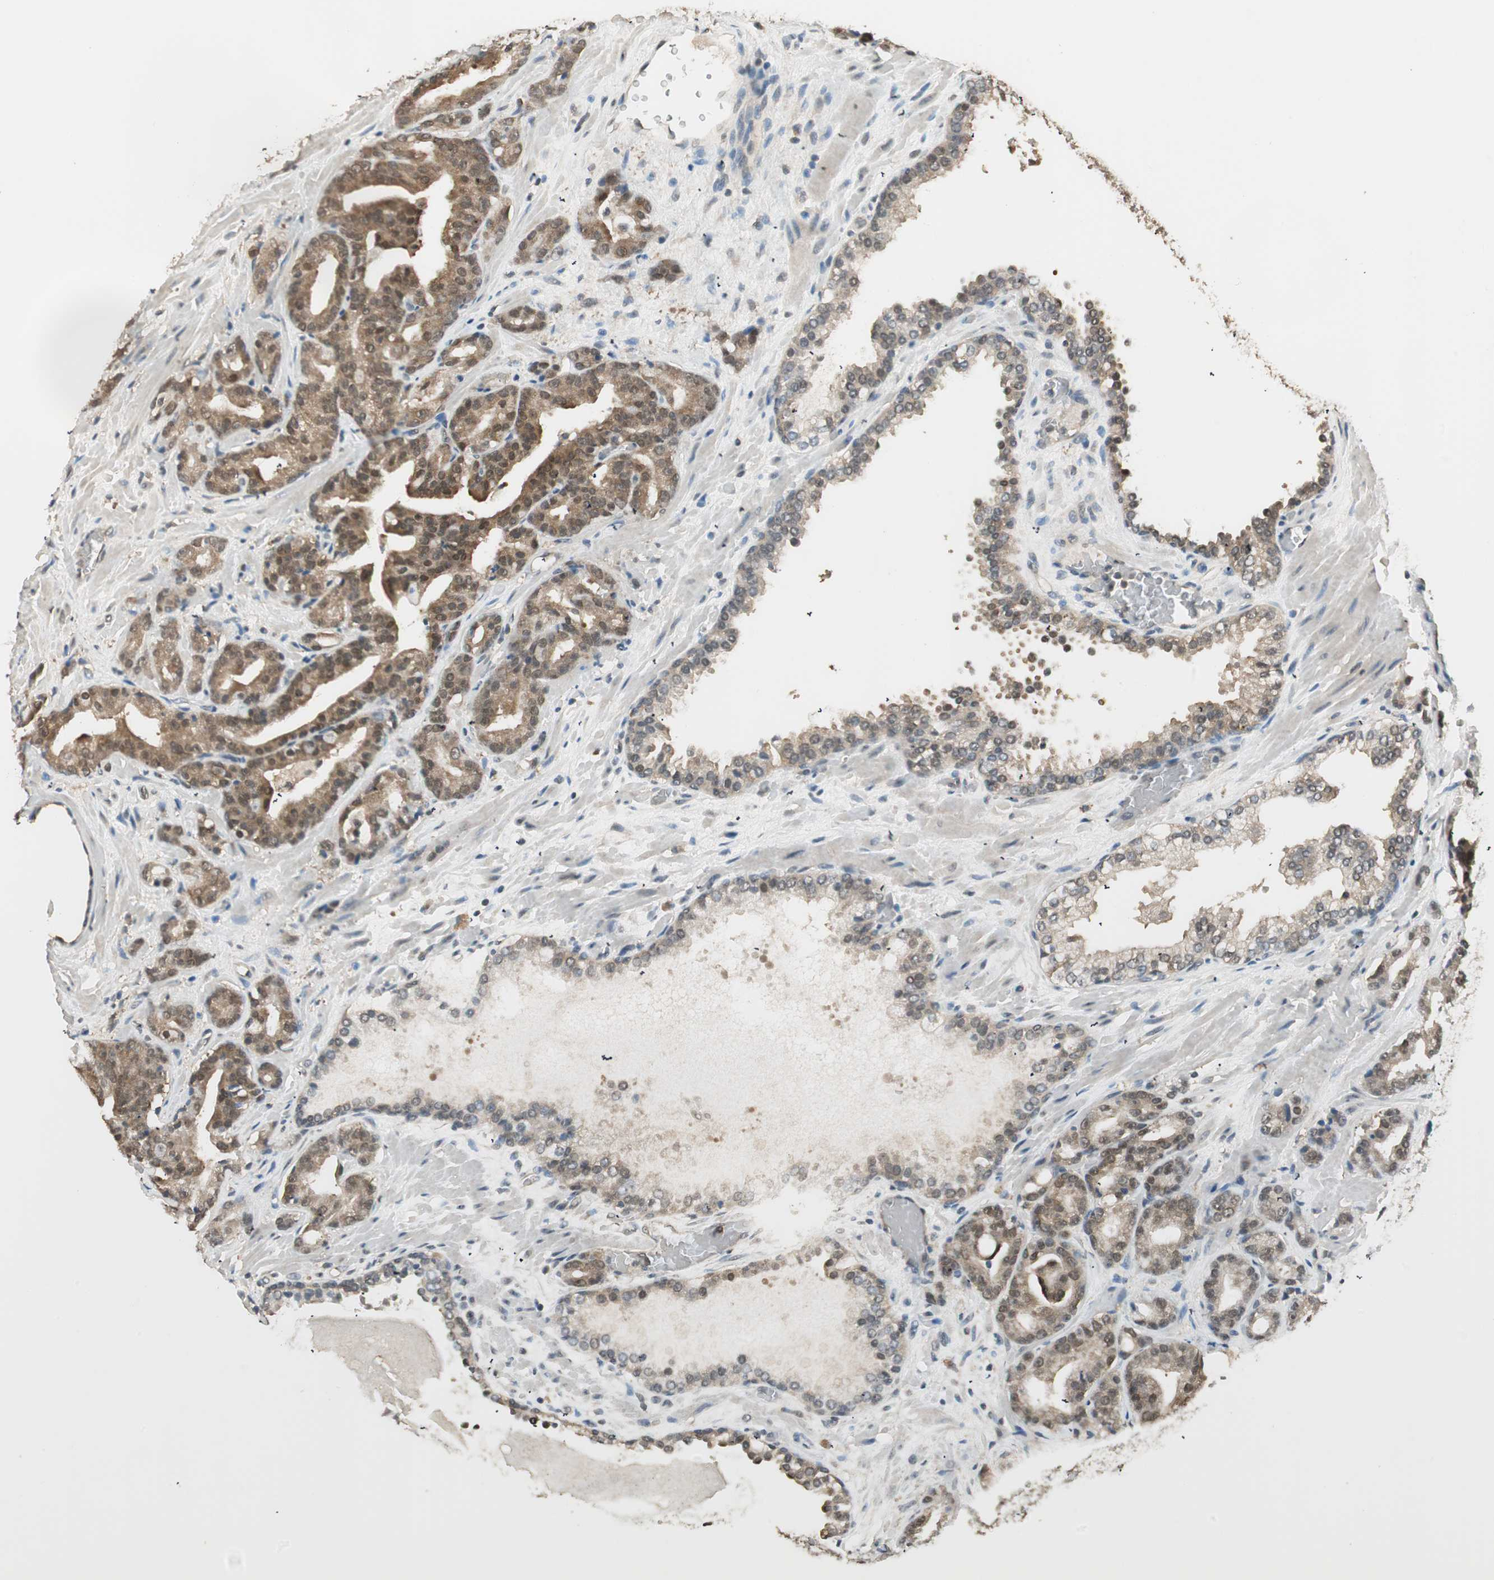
{"staining": {"intensity": "moderate", "quantity": "25%-75%", "location": "cytoplasmic/membranous"}, "tissue": "prostate cancer", "cell_type": "Tumor cells", "image_type": "cancer", "snomed": [{"axis": "morphology", "description": "Adenocarcinoma, Low grade"}, {"axis": "topography", "description": "Prostate"}], "caption": "DAB (3,3'-diaminobenzidine) immunohistochemical staining of human adenocarcinoma (low-grade) (prostate) displays moderate cytoplasmic/membranous protein positivity in about 25%-75% of tumor cells.", "gene": "USP5", "patient": {"sex": "male", "age": 63}}